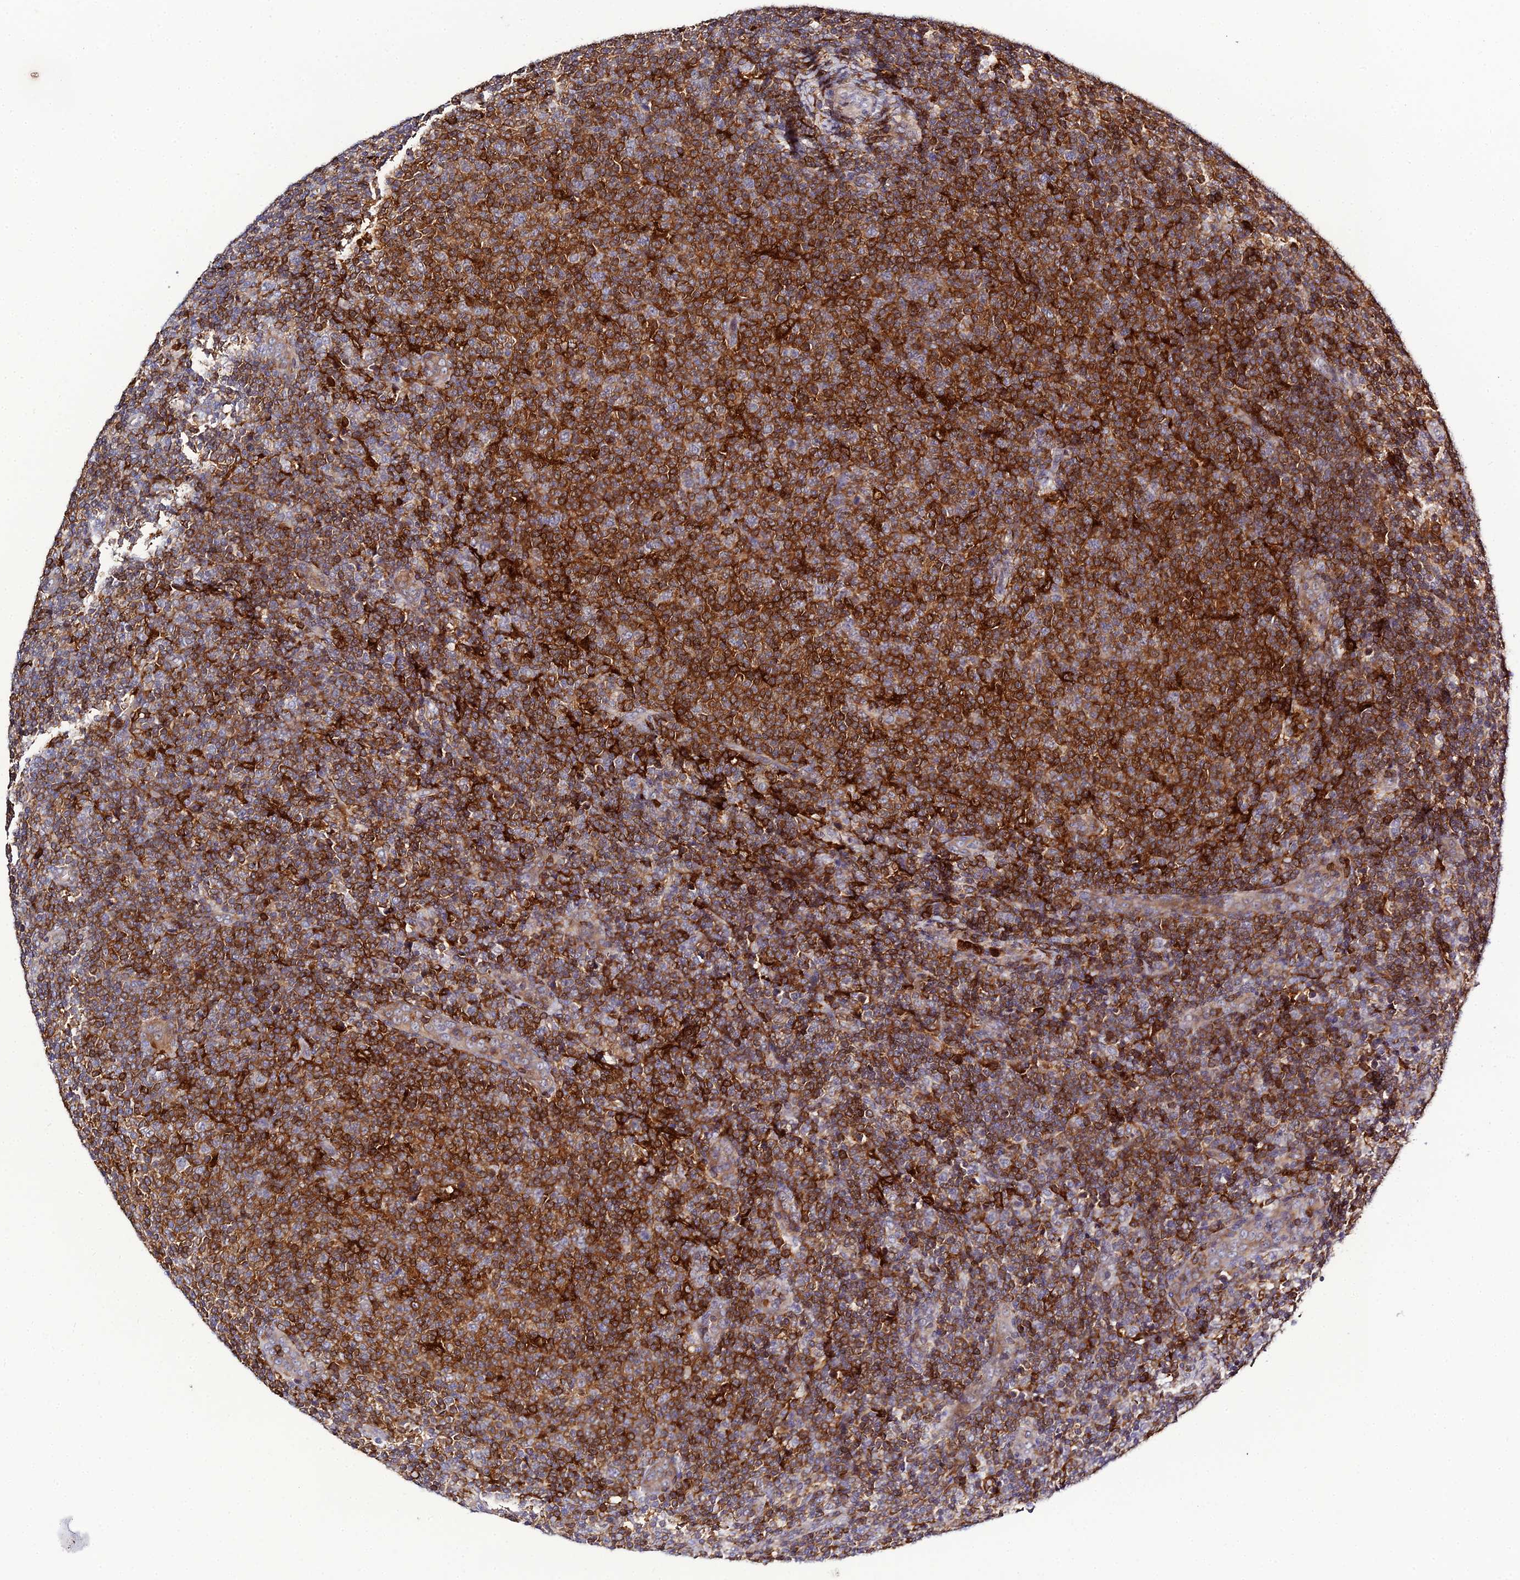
{"staining": {"intensity": "strong", "quantity": ">75%", "location": "cytoplasmic/membranous"}, "tissue": "lymphoma", "cell_type": "Tumor cells", "image_type": "cancer", "snomed": [{"axis": "morphology", "description": "Malignant lymphoma, non-Hodgkin's type, Low grade"}, {"axis": "topography", "description": "Lymph node"}], "caption": "Protein staining by immunohistochemistry exhibits strong cytoplasmic/membranous expression in approximately >75% of tumor cells in lymphoma.", "gene": "IL4I1", "patient": {"sex": "male", "age": 66}}